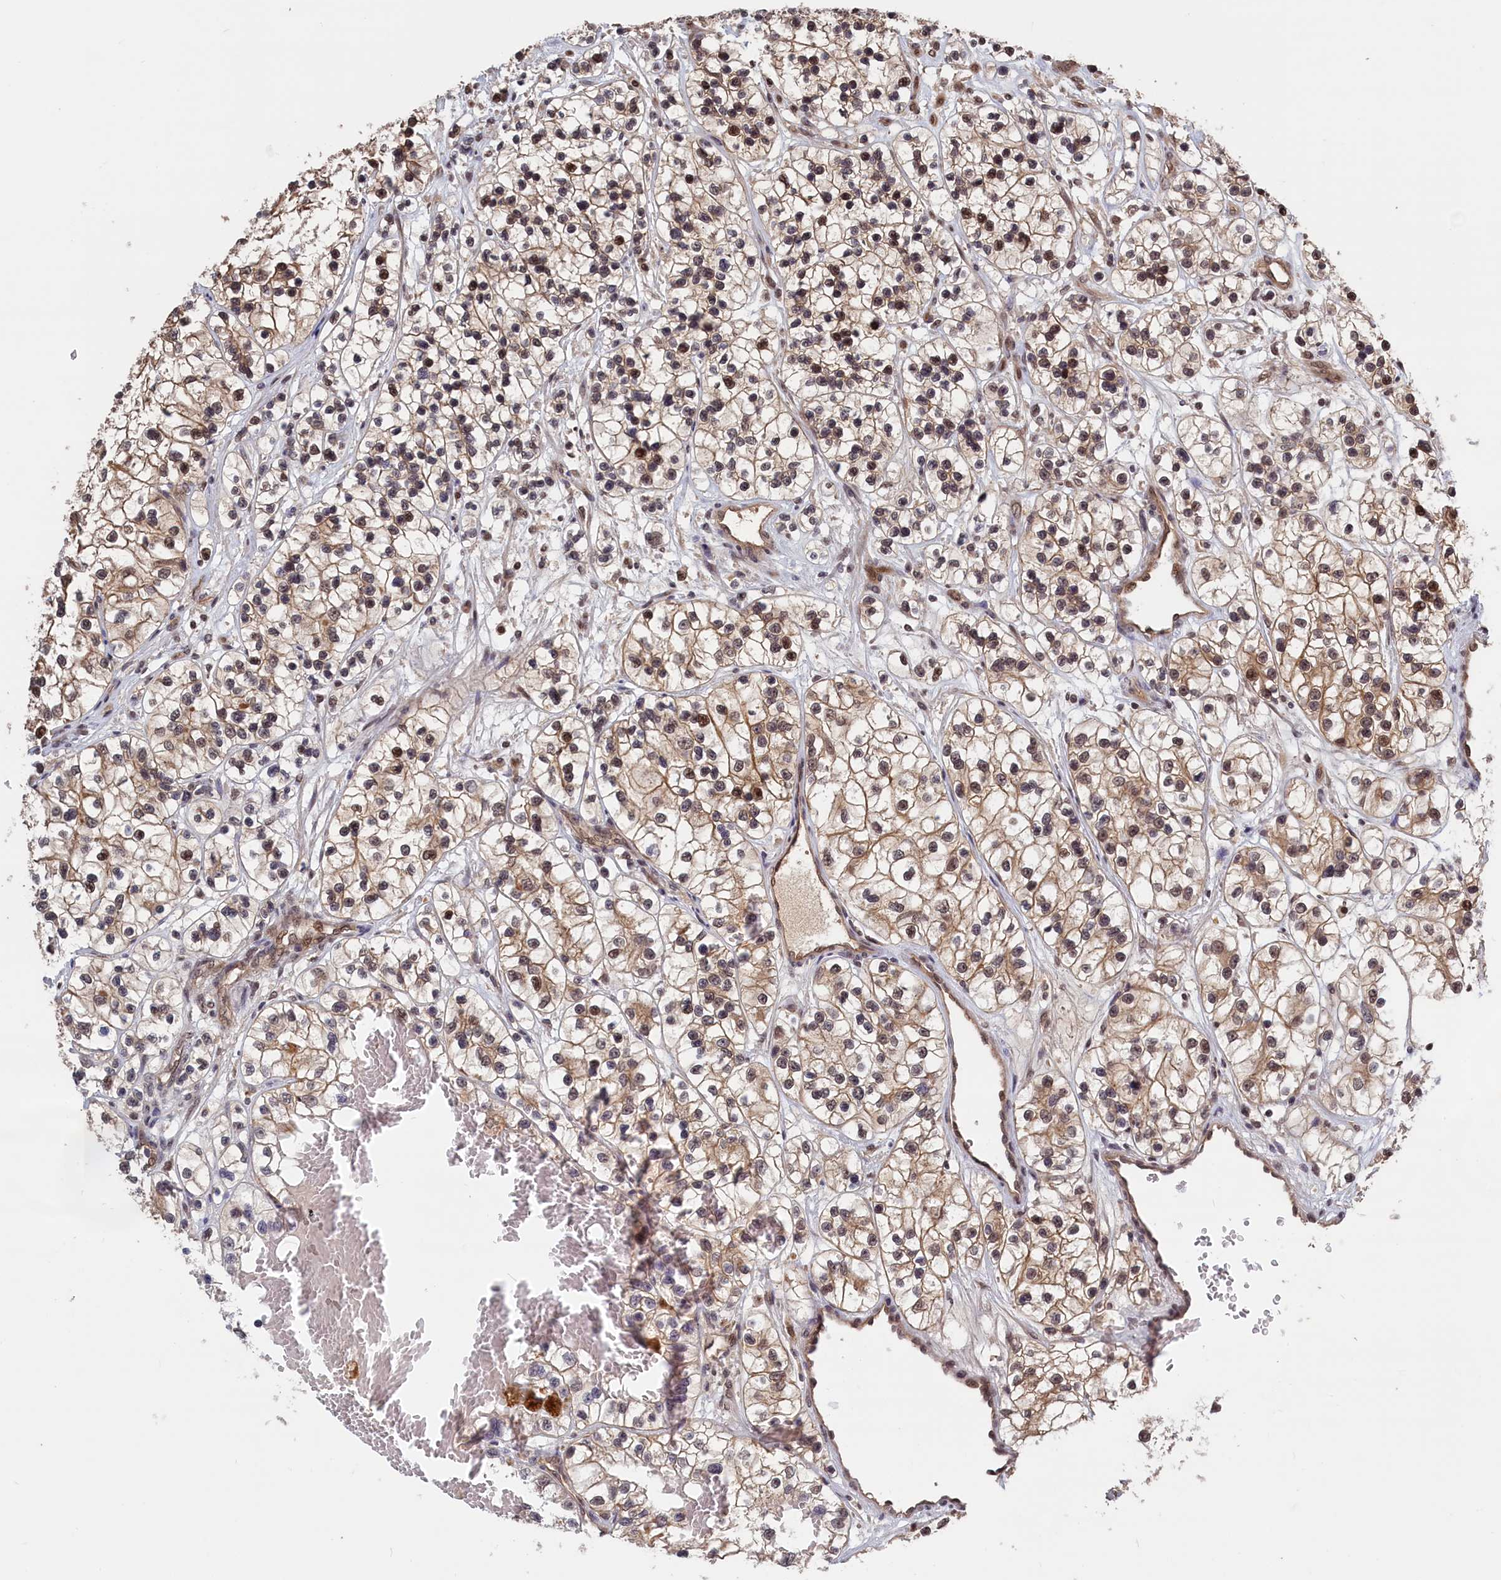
{"staining": {"intensity": "weak", "quantity": ">75%", "location": "cytoplasmic/membranous,nuclear"}, "tissue": "renal cancer", "cell_type": "Tumor cells", "image_type": "cancer", "snomed": [{"axis": "morphology", "description": "Adenocarcinoma, NOS"}, {"axis": "topography", "description": "Kidney"}], "caption": "Renal adenocarcinoma was stained to show a protein in brown. There is low levels of weak cytoplasmic/membranous and nuclear expression in approximately >75% of tumor cells.", "gene": "PLP2", "patient": {"sex": "female", "age": 57}}